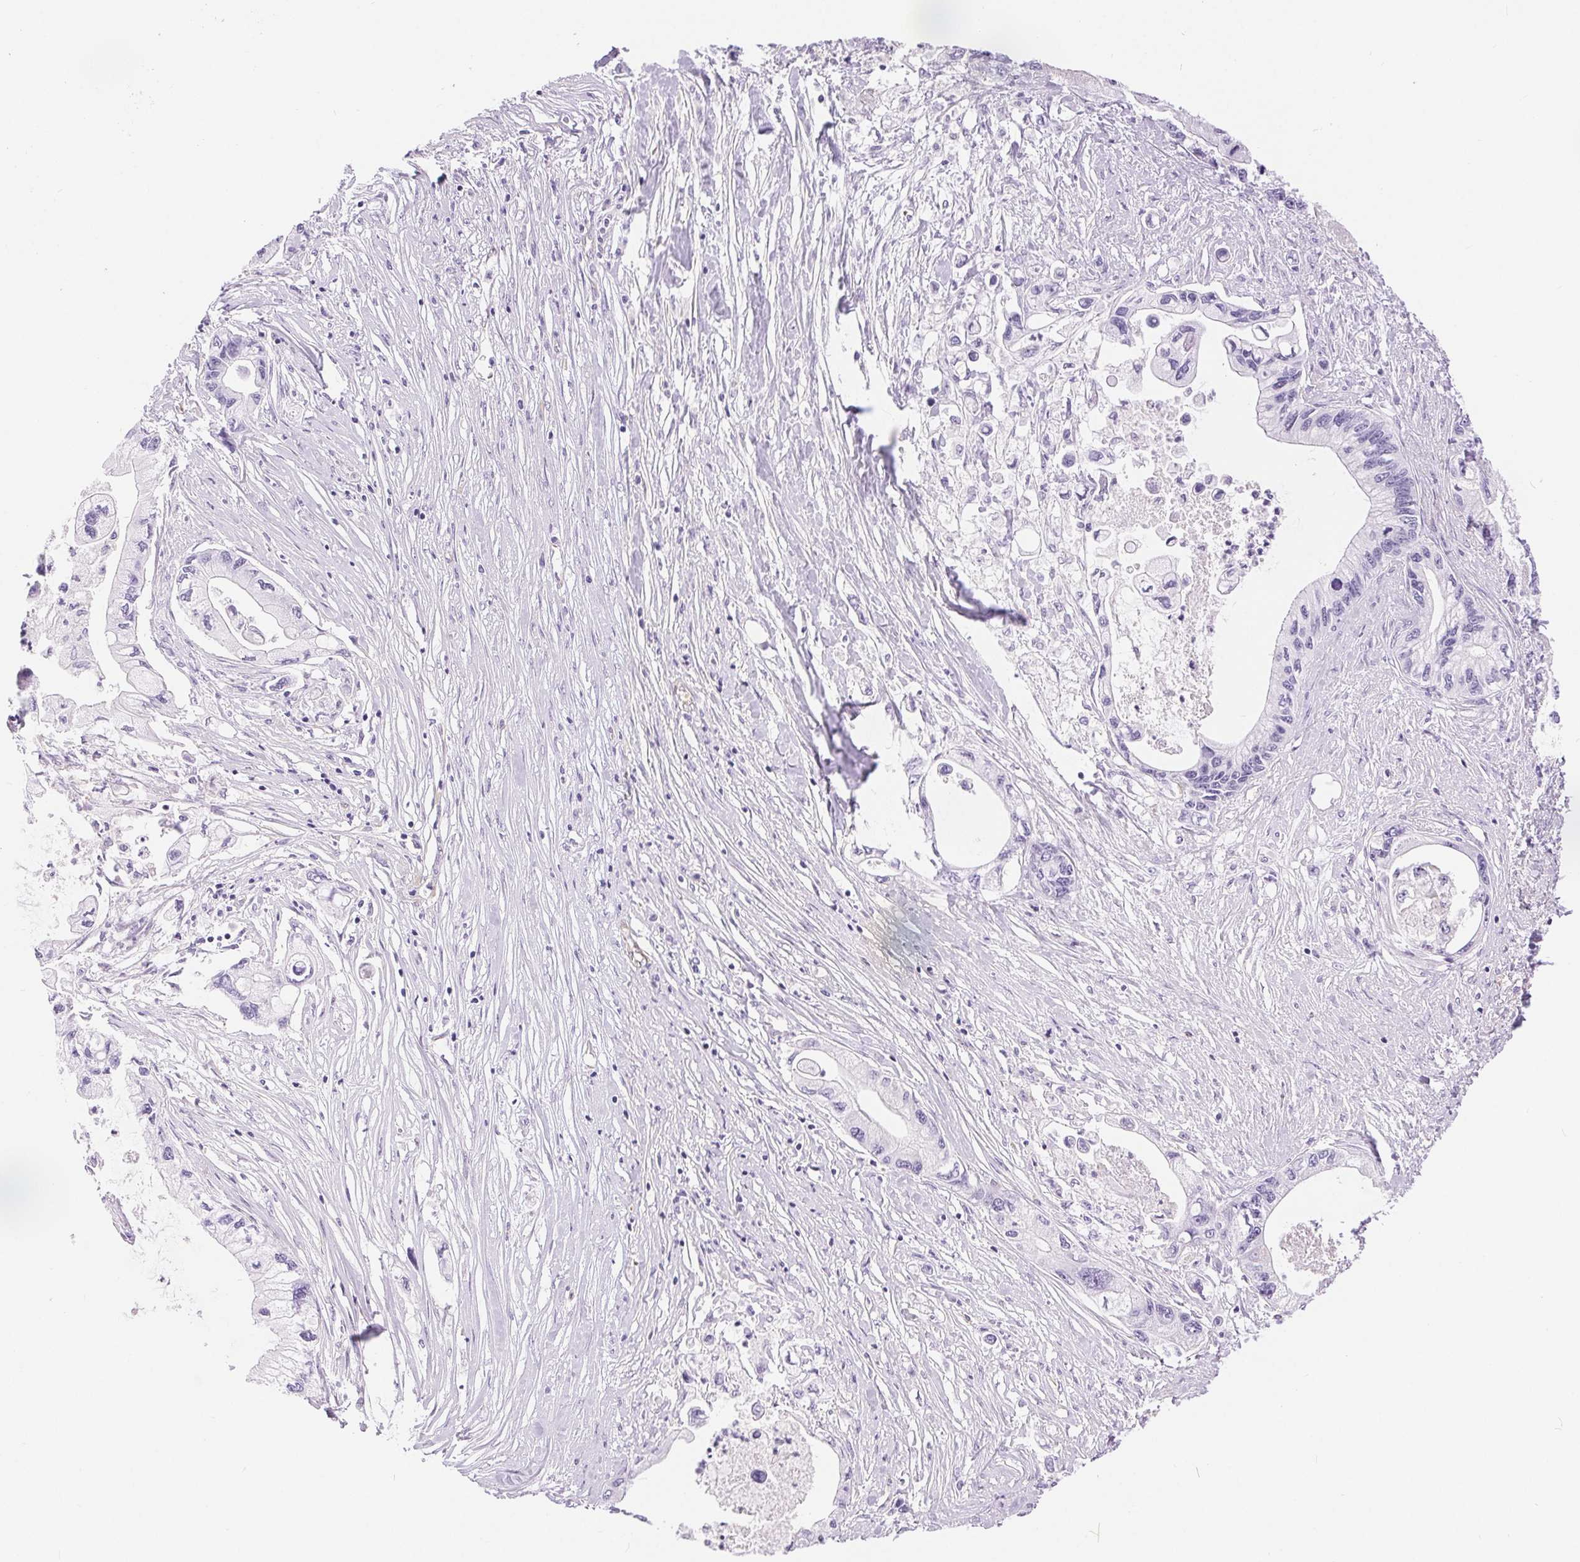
{"staining": {"intensity": "negative", "quantity": "none", "location": "none"}, "tissue": "pancreatic cancer", "cell_type": "Tumor cells", "image_type": "cancer", "snomed": [{"axis": "morphology", "description": "Adenocarcinoma, NOS"}, {"axis": "topography", "description": "Pancreas"}], "caption": "IHC photomicrograph of human pancreatic cancer stained for a protein (brown), which demonstrates no positivity in tumor cells.", "gene": "GFAP", "patient": {"sex": "male", "age": 61}}